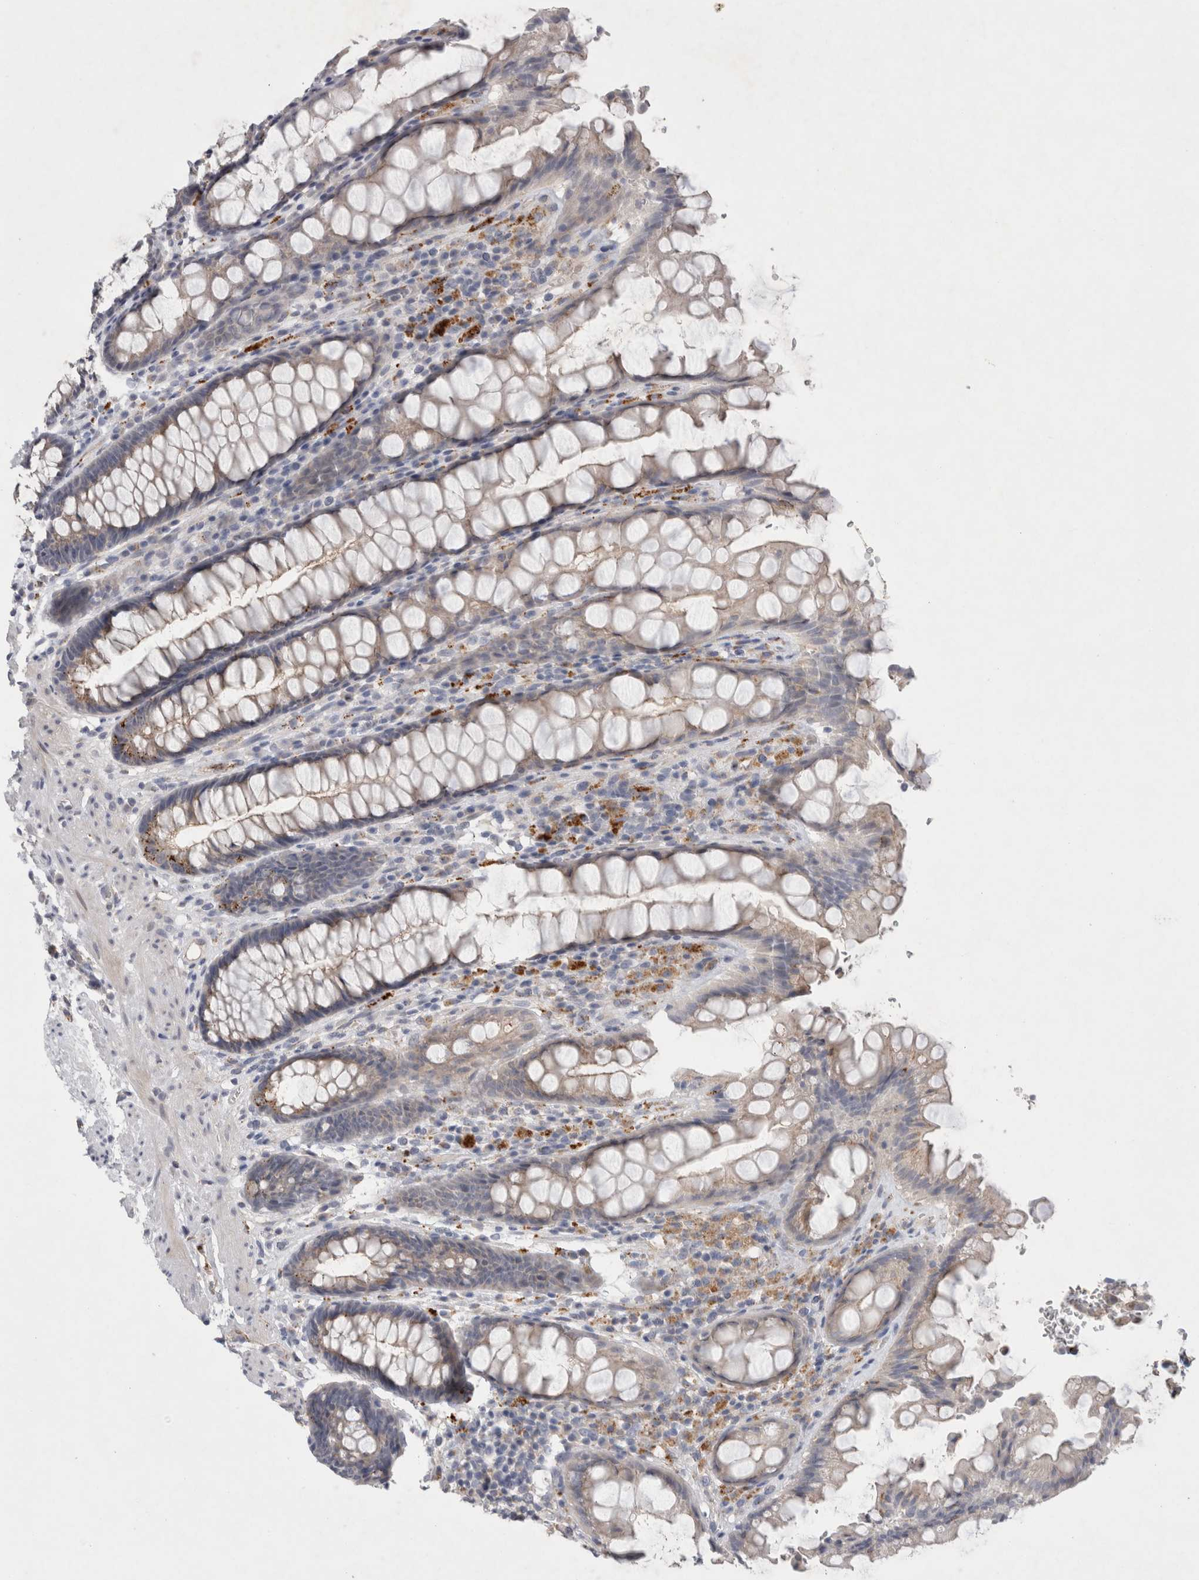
{"staining": {"intensity": "negative", "quantity": "none", "location": "none"}, "tissue": "rectum", "cell_type": "Glandular cells", "image_type": "normal", "snomed": [{"axis": "morphology", "description": "Normal tissue, NOS"}, {"axis": "topography", "description": "Rectum"}], "caption": "There is no significant expression in glandular cells of rectum. (Immunohistochemistry (ihc), brightfield microscopy, high magnification).", "gene": "GAA", "patient": {"sex": "male", "age": 64}}